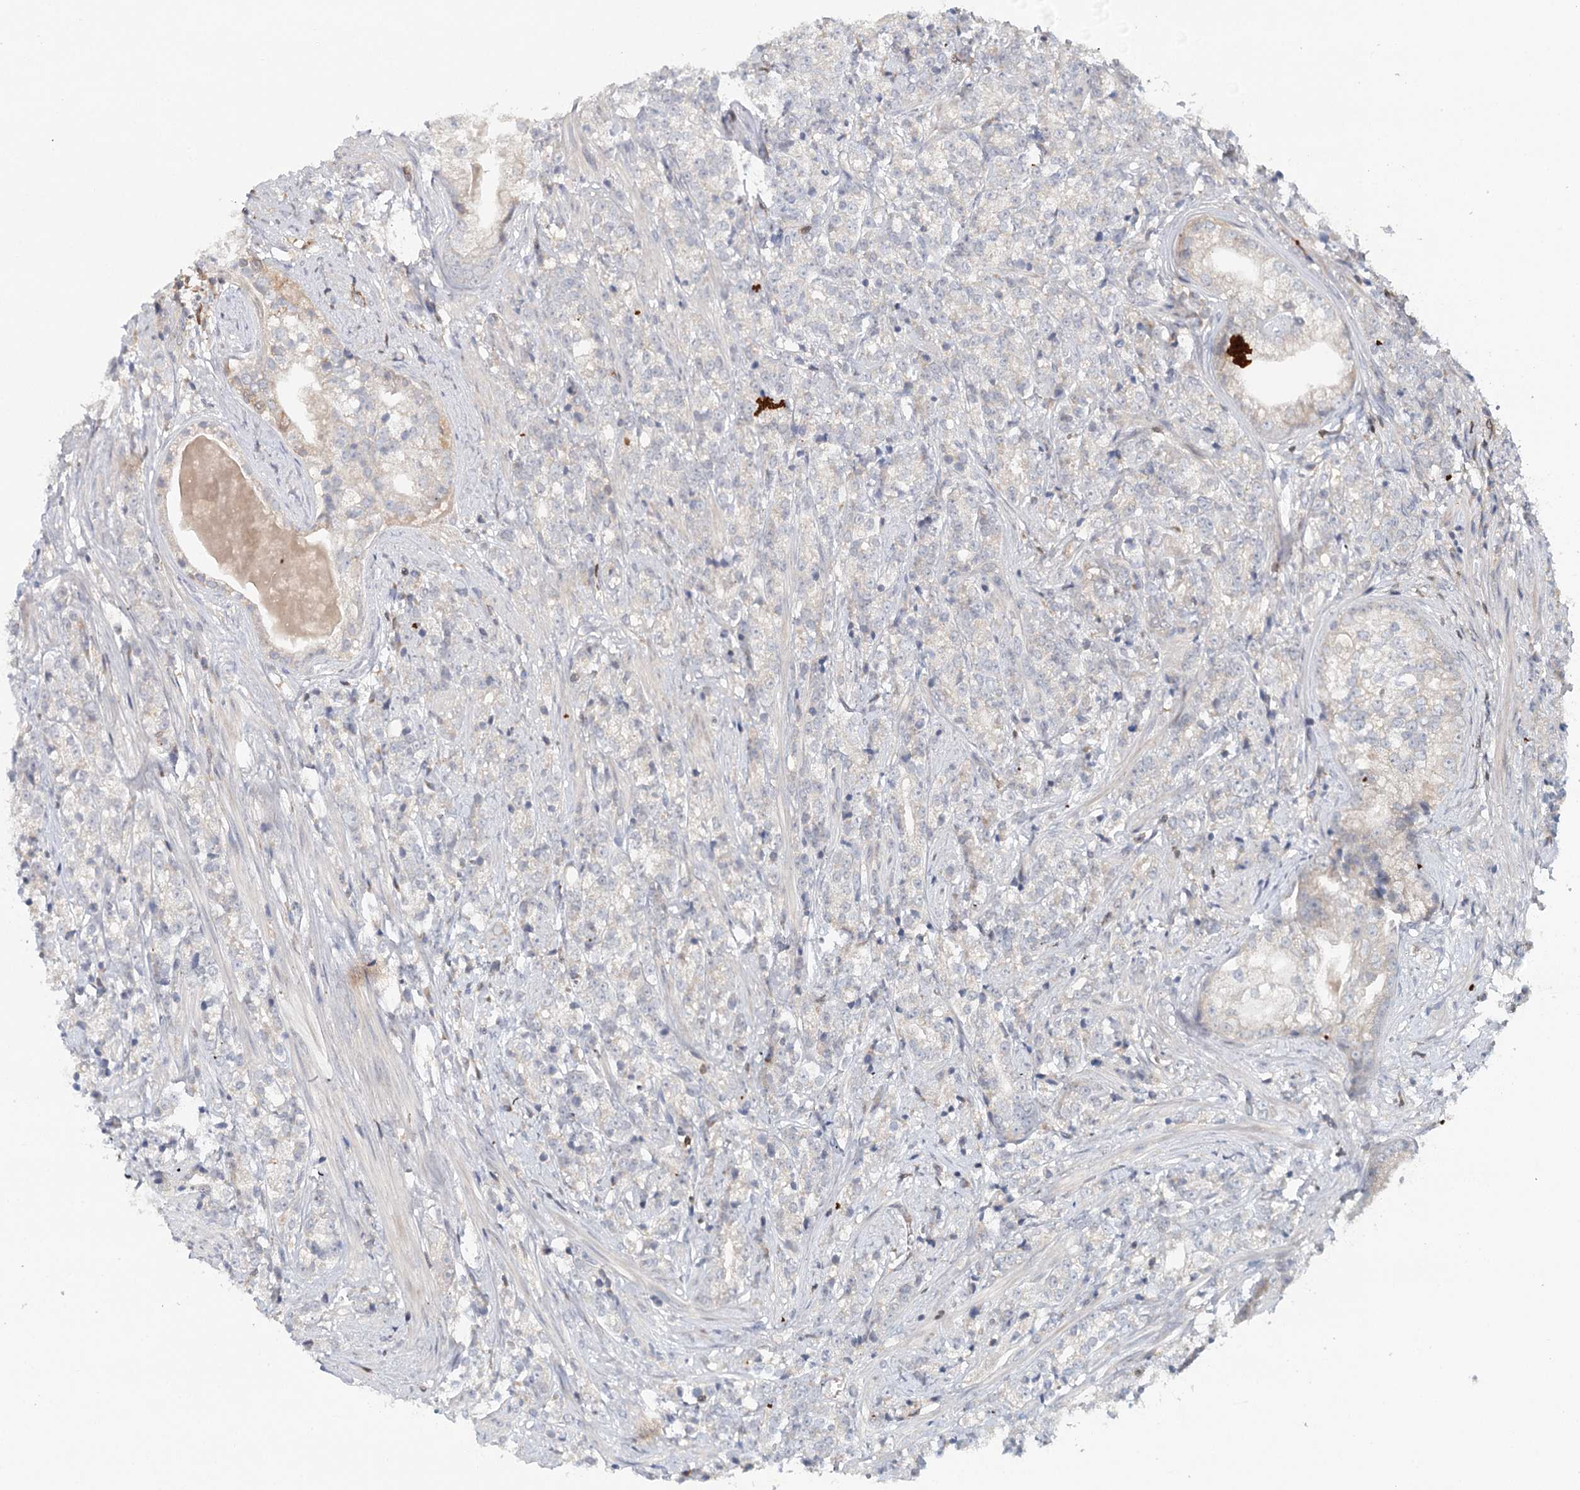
{"staining": {"intensity": "negative", "quantity": "none", "location": "none"}, "tissue": "prostate cancer", "cell_type": "Tumor cells", "image_type": "cancer", "snomed": [{"axis": "morphology", "description": "Adenocarcinoma, High grade"}, {"axis": "topography", "description": "Prostate"}], "caption": "DAB (3,3'-diaminobenzidine) immunohistochemical staining of prostate cancer (high-grade adenocarcinoma) exhibits no significant expression in tumor cells.", "gene": "SLC41A2", "patient": {"sex": "male", "age": 69}}